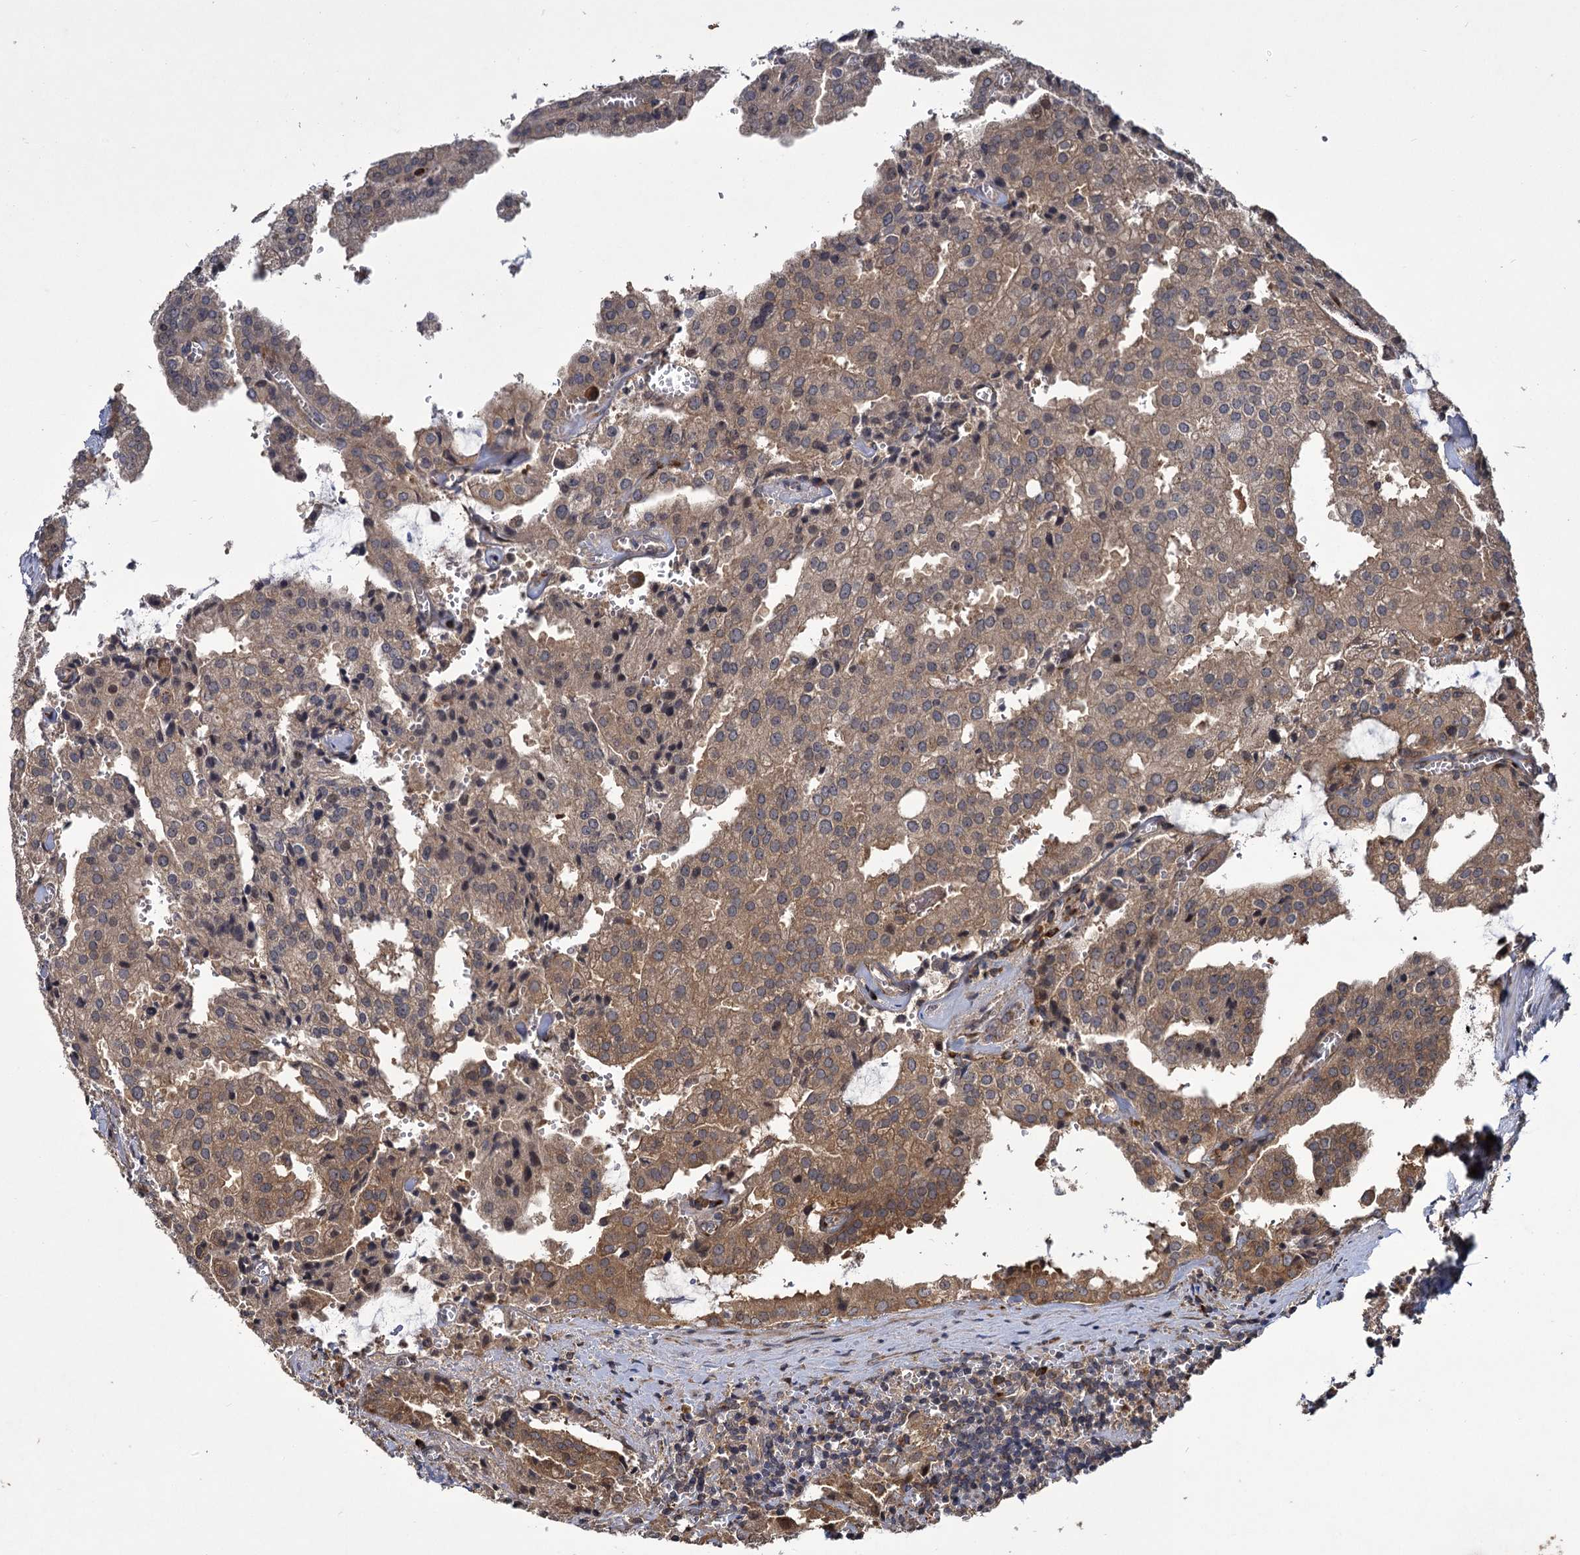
{"staining": {"intensity": "moderate", "quantity": ">75%", "location": "cytoplasmic/membranous"}, "tissue": "prostate cancer", "cell_type": "Tumor cells", "image_type": "cancer", "snomed": [{"axis": "morphology", "description": "Adenocarcinoma, High grade"}, {"axis": "topography", "description": "Prostate"}], "caption": "High-power microscopy captured an immunohistochemistry (IHC) histopathology image of prostate high-grade adenocarcinoma, revealing moderate cytoplasmic/membranous expression in approximately >75% of tumor cells.", "gene": "INPPL1", "patient": {"sex": "male", "age": 68}}